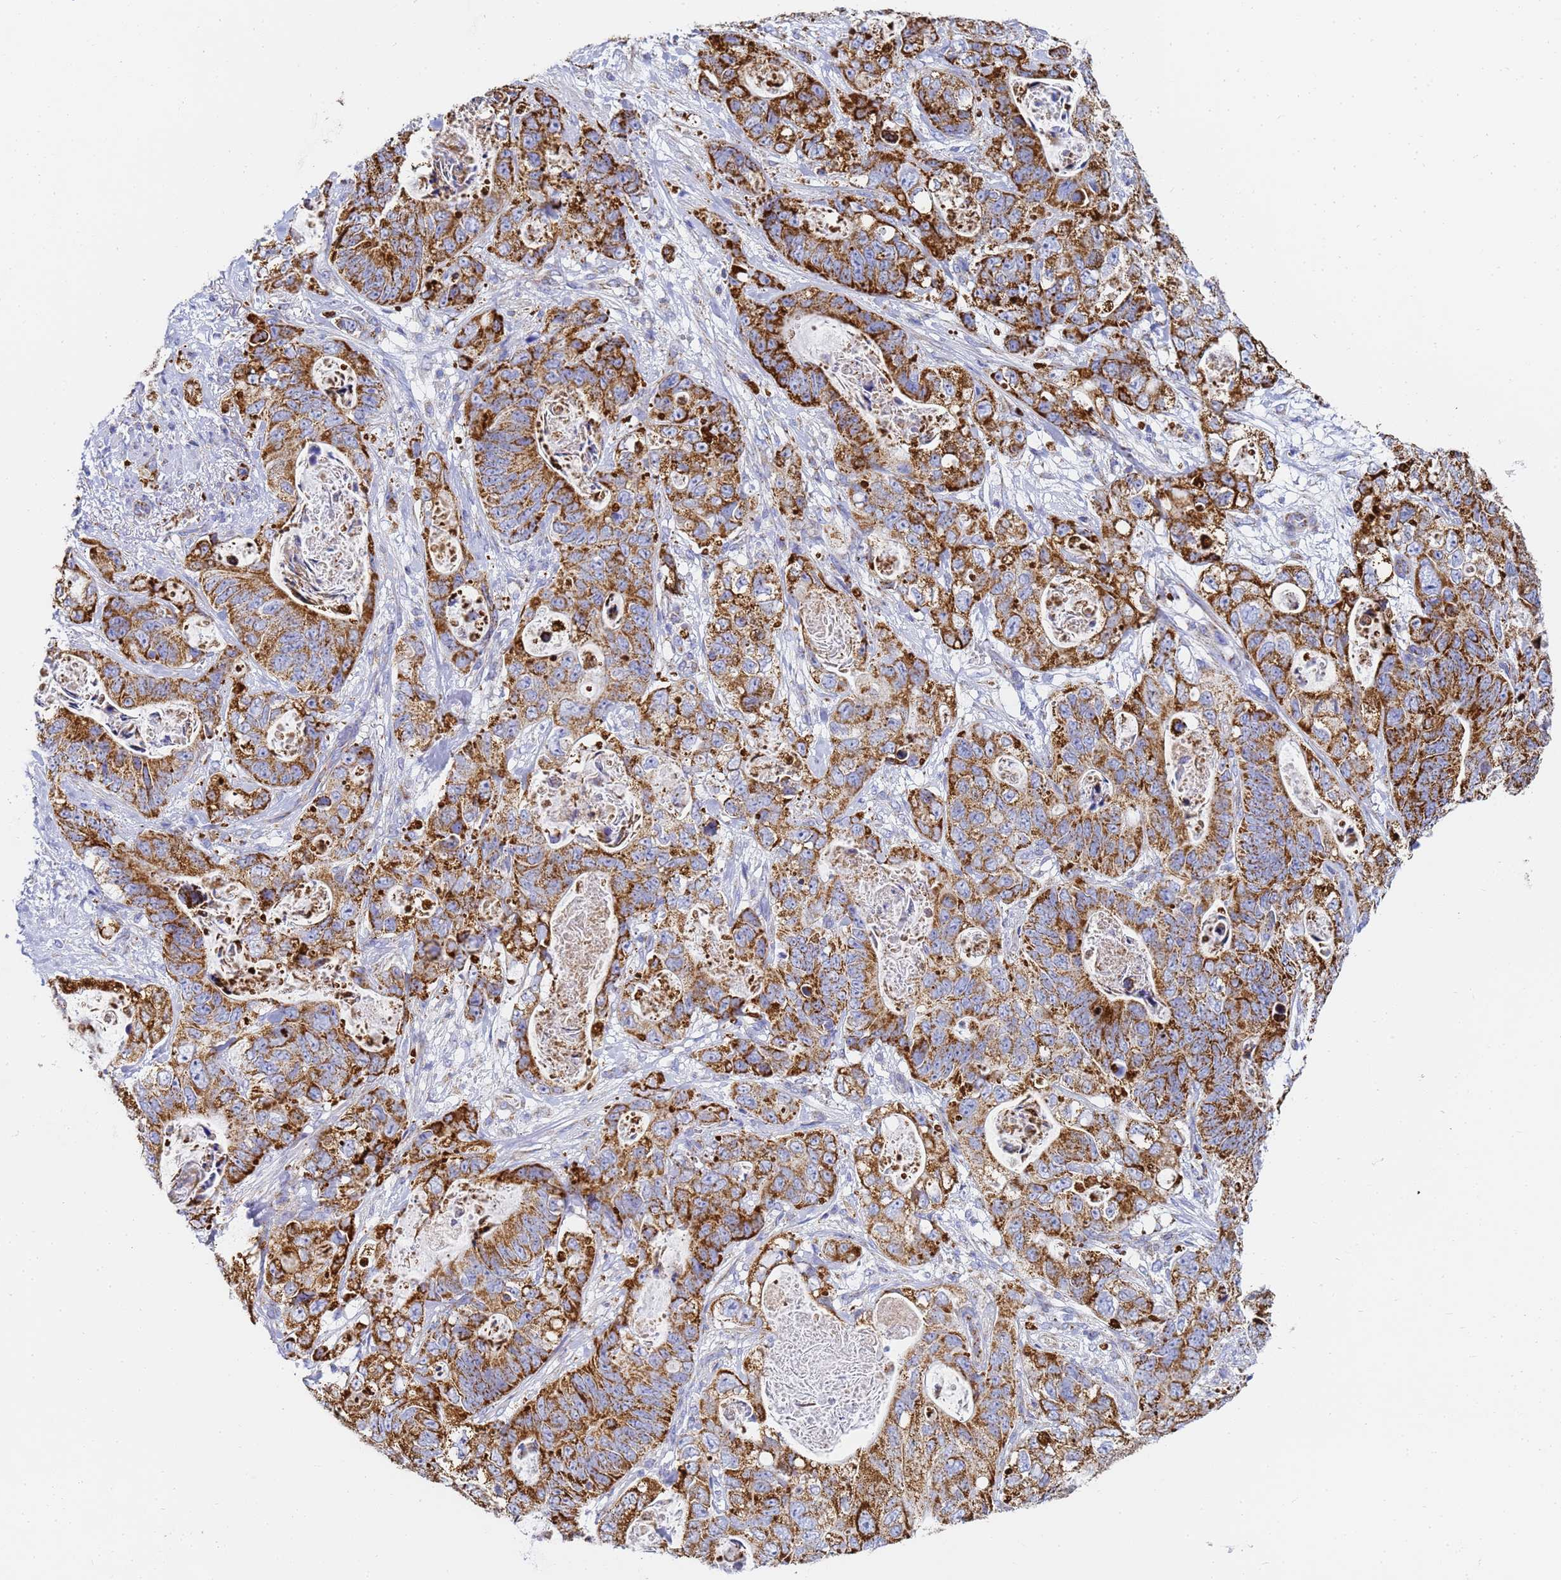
{"staining": {"intensity": "strong", "quantity": ">75%", "location": "cytoplasmic/membranous"}, "tissue": "stomach cancer", "cell_type": "Tumor cells", "image_type": "cancer", "snomed": [{"axis": "morphology", "description": "Normal tissue, NOS"}, {"axis": "morphology", "description": "Adenocarcinoma, NOS"}, {"axis": "topography", "description": "Stomach"}], "caption": "Protein staining of stomach cancer tissue shows strong cytoplasmic/membranous expression in about >75% of tumor cells. (Brightfield microscopy of DAB IHC at high magnification).", "gene": "CNIH4", "patient": {"sex": "female", "age": 89}}